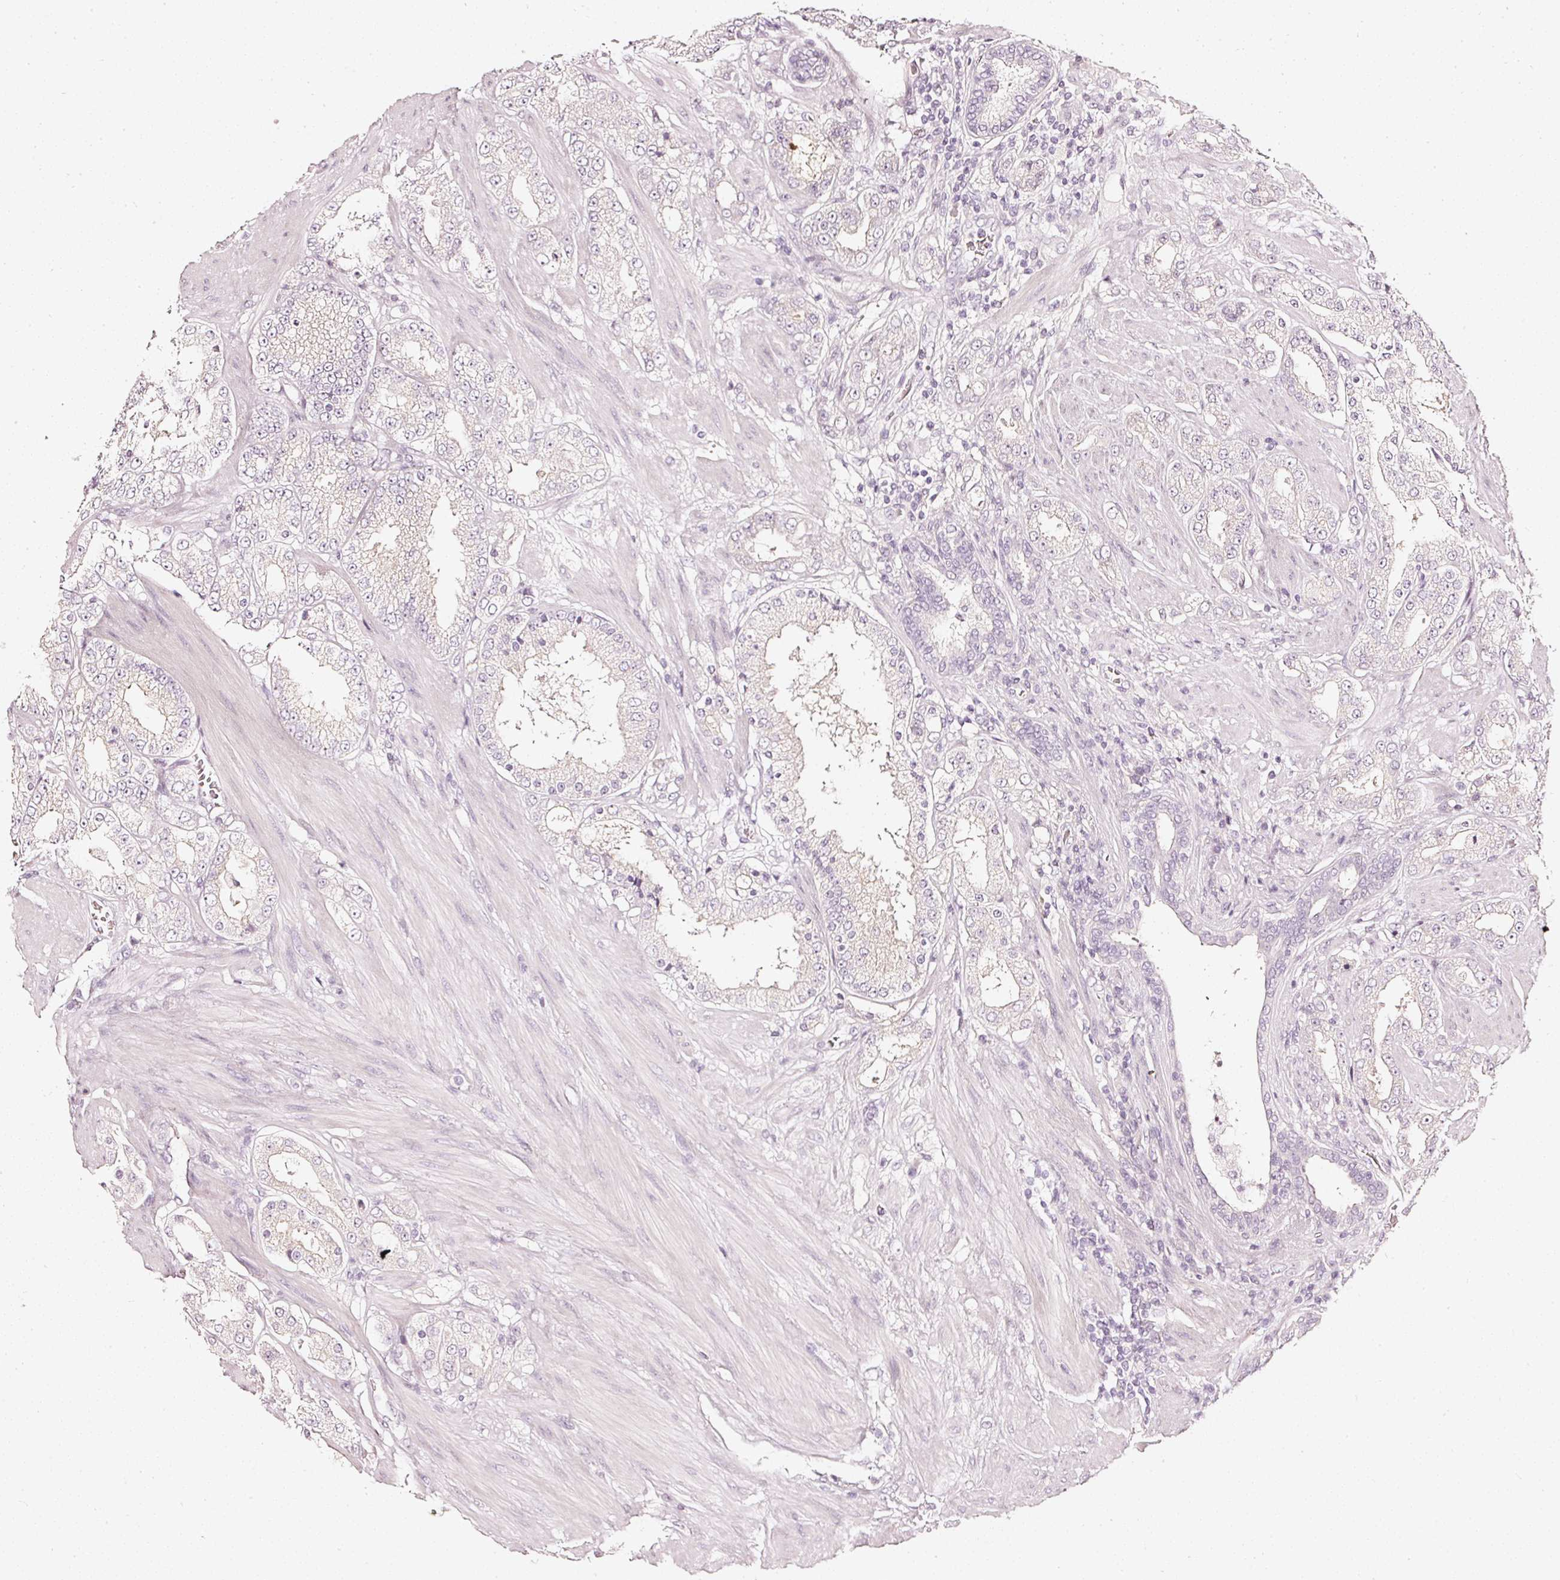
{"staining": {"intensity": "negative", "quantity": "none", "location": "none"}, "tissue": "prostate cancer", "cell_type": "Tumor cells", "image_type": "cancer", "snomed": [{"axis": "morphology", "description": "Adenocarcinoma, High grade"}, {"axis": "topography", "description": "Prostate"}], "caption": "The image displays no staining of tumor cells in prostate high-grade adenocarcinoma.", "gene": "CNP", "patient": {"sex": "male", "age": 68}}